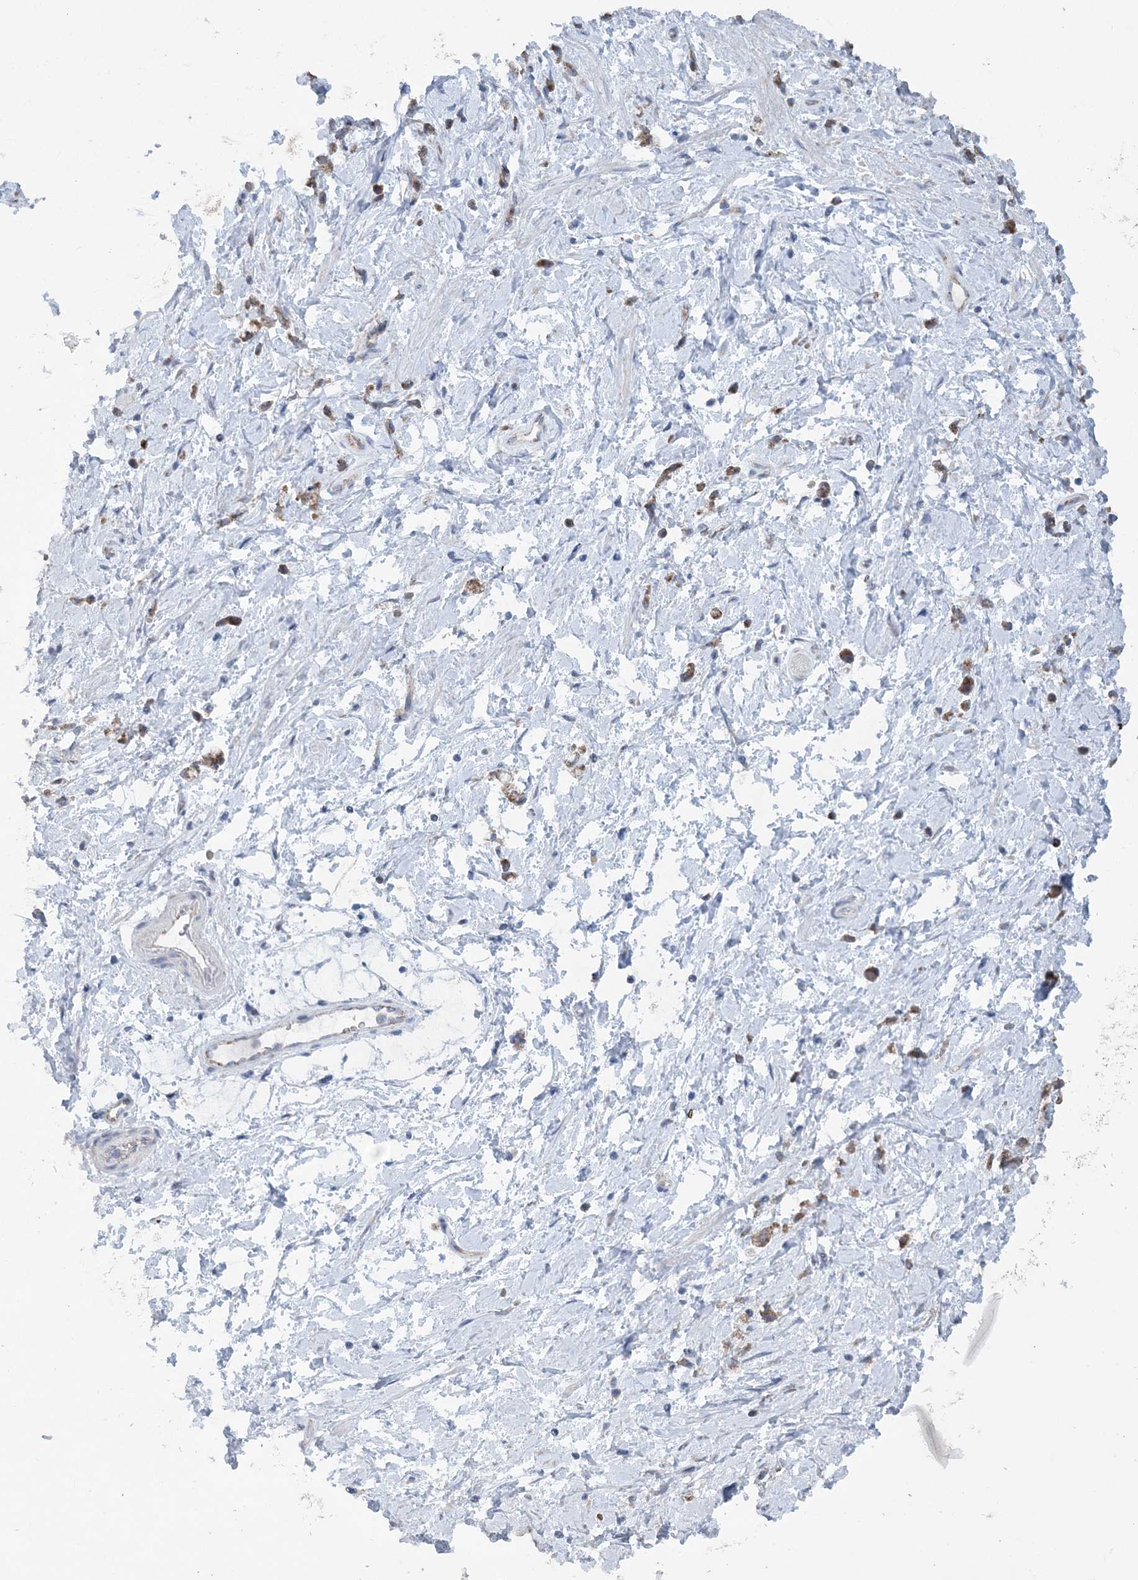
{"staining": {"intensity": "moderate", "quantity": "25%-75%", "location": "cytoplasmic/membranous"}, "tissue": "stomach cancer", "cell_type": "Tumor cells", "image_type": "cancer", "snomed": [{"axis": "morphology", "description": "Adenocarcinoma, NOS"}, {"axis": "topography", "description": "Stomach"}], "caption": "Immunohistochemistry histopathology image of neoplastic tissue: human stomach cancer (adenocarcinoma) stained using IHC exhibits medium levels of moderate protein expression localized specifically in the cytoplasmic/membranous of tumor cells, appearing as a cytoplasmic/membranous brown color.", "gene": "COPE", "patient": {"sex": "female", "age": 60}}